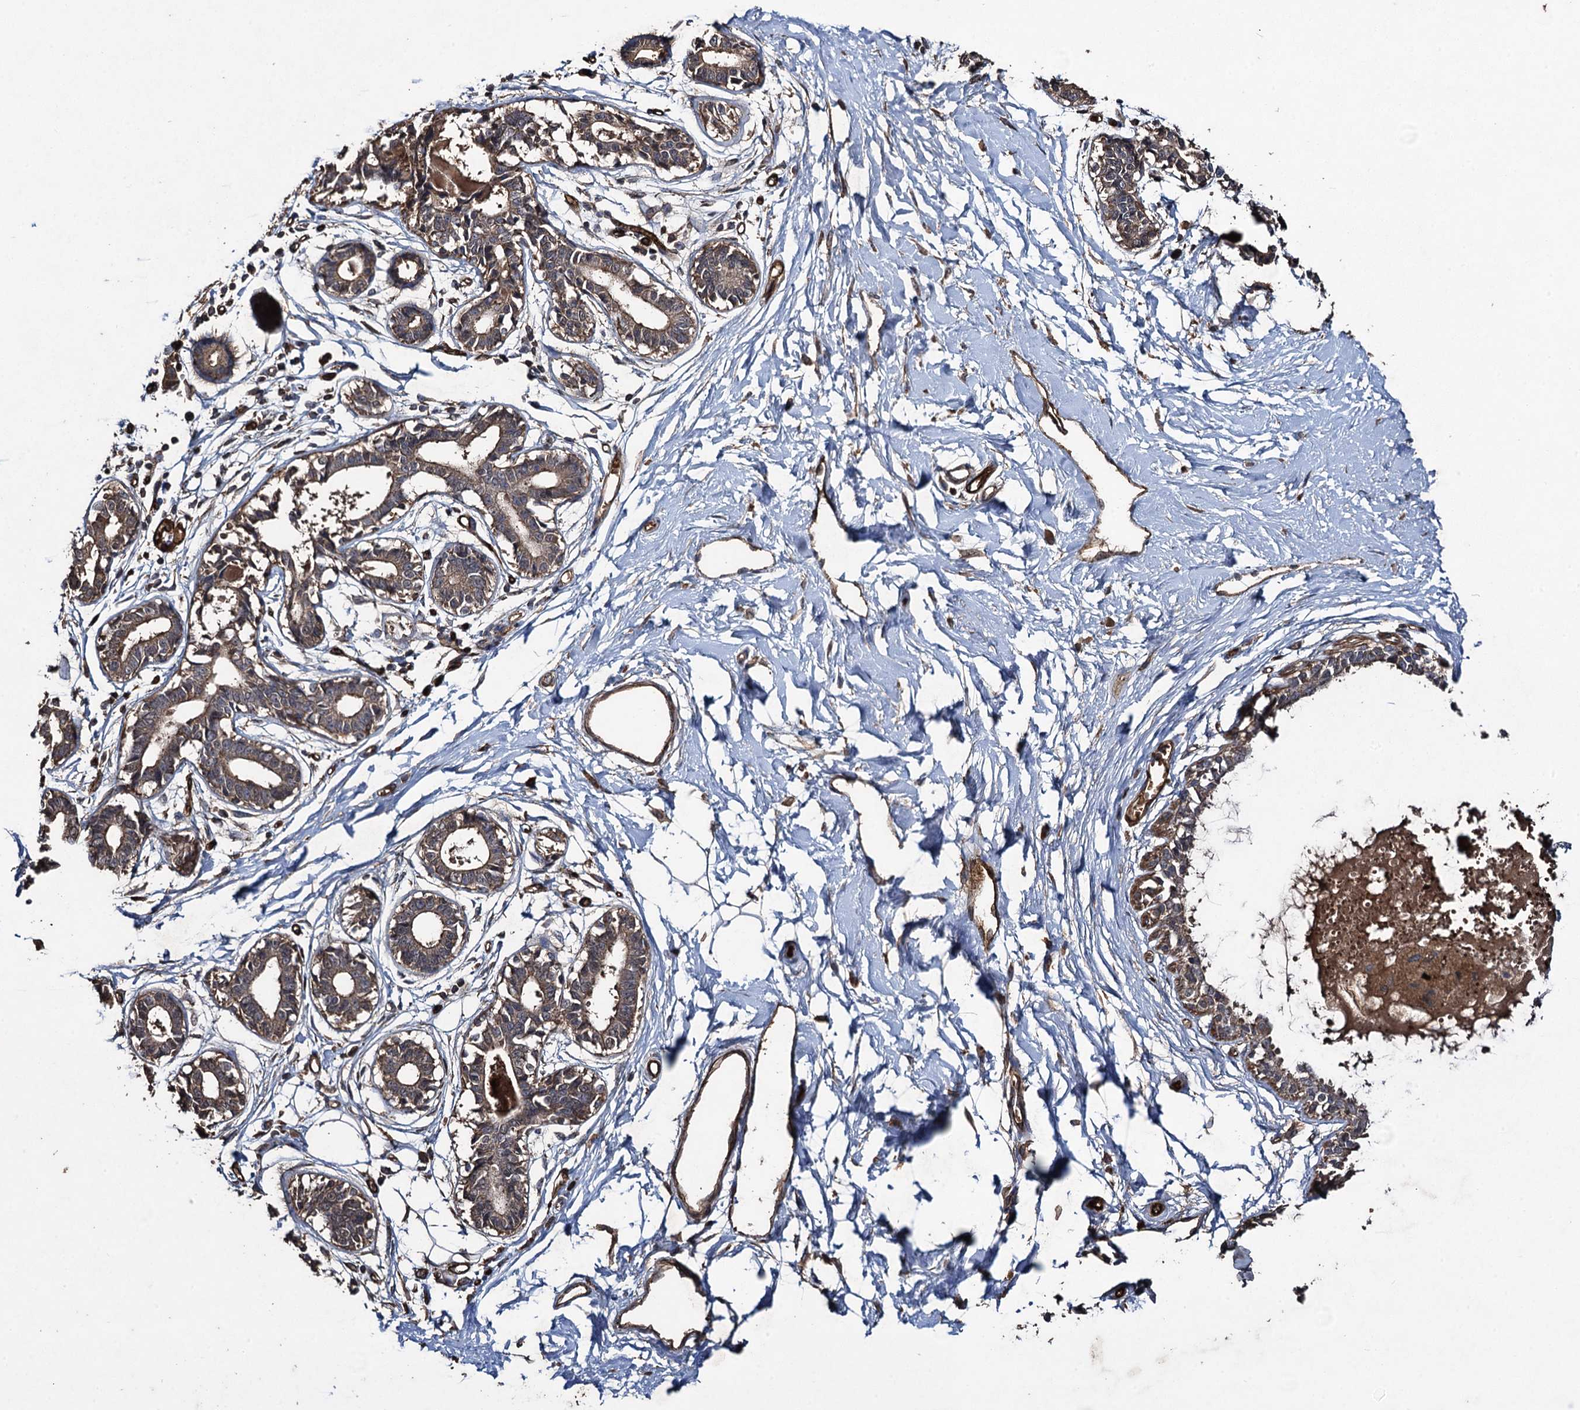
{"staining": {"intensity": "moderate", "quantity": "<25%", "location": "cytoplasmic/membranous"}, "tissue": "breast", "cell_type": "Adipocytes", "image_type": "normal", "snomed": [{"axis": "morphology", "description": "Normal tissue, NOS"}, {"axis": "topography", "description": "Breast"}], "caption": "Breast stained for a protein (brown) displays moderate cytoplasmic/membranous positive positivity in about <25% of adipocytes.", "gene": "TXNDC11", "patient": {"sex": "female", "age": 45}}